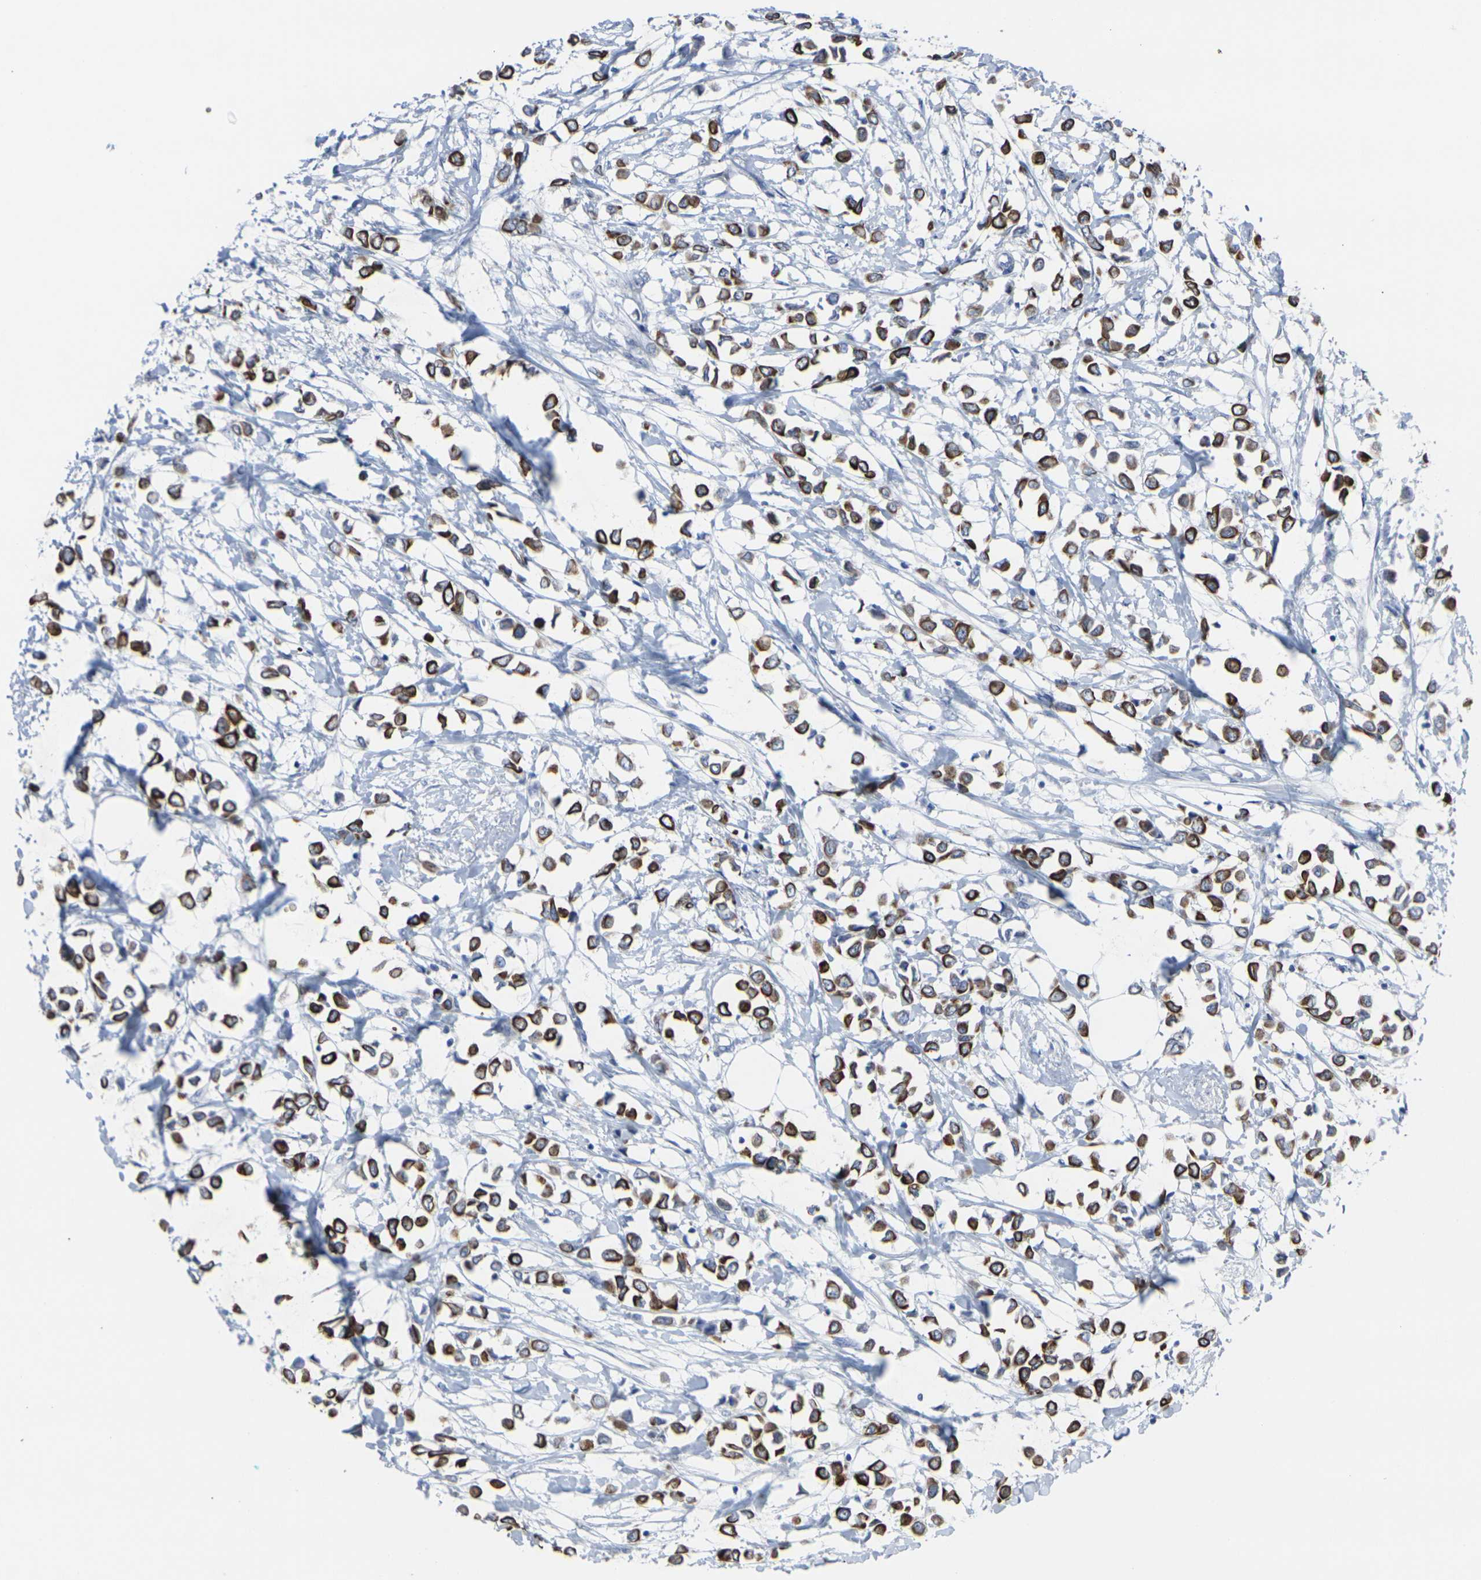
{"staining": {"intensity": "strong", "quantity": ">75%", "location": "cytoplasmic/membranous"}, "tissue": "breast cancer", "cell_type": "Tumor cells", "image_type": "cancer", "snomed": [{"axis": "morphology", "description": "Lobular carcinoma"}, {"axis": "topography", "description": "Breast"}], "caption": "Brown immunohistochemical staining in breast cancer (lobular carcinoma) demonstrates strong cytoplasmic/membranous staining in approximately >75% of tumor cells. The staining was performed using DAB to visualize the protein expression in brown, while the nuclei were stained in blue with hematoxylin (Magnification: 20x).", "gene": "ANKRD46", "patient": {"sex": "female", "age": 51}}